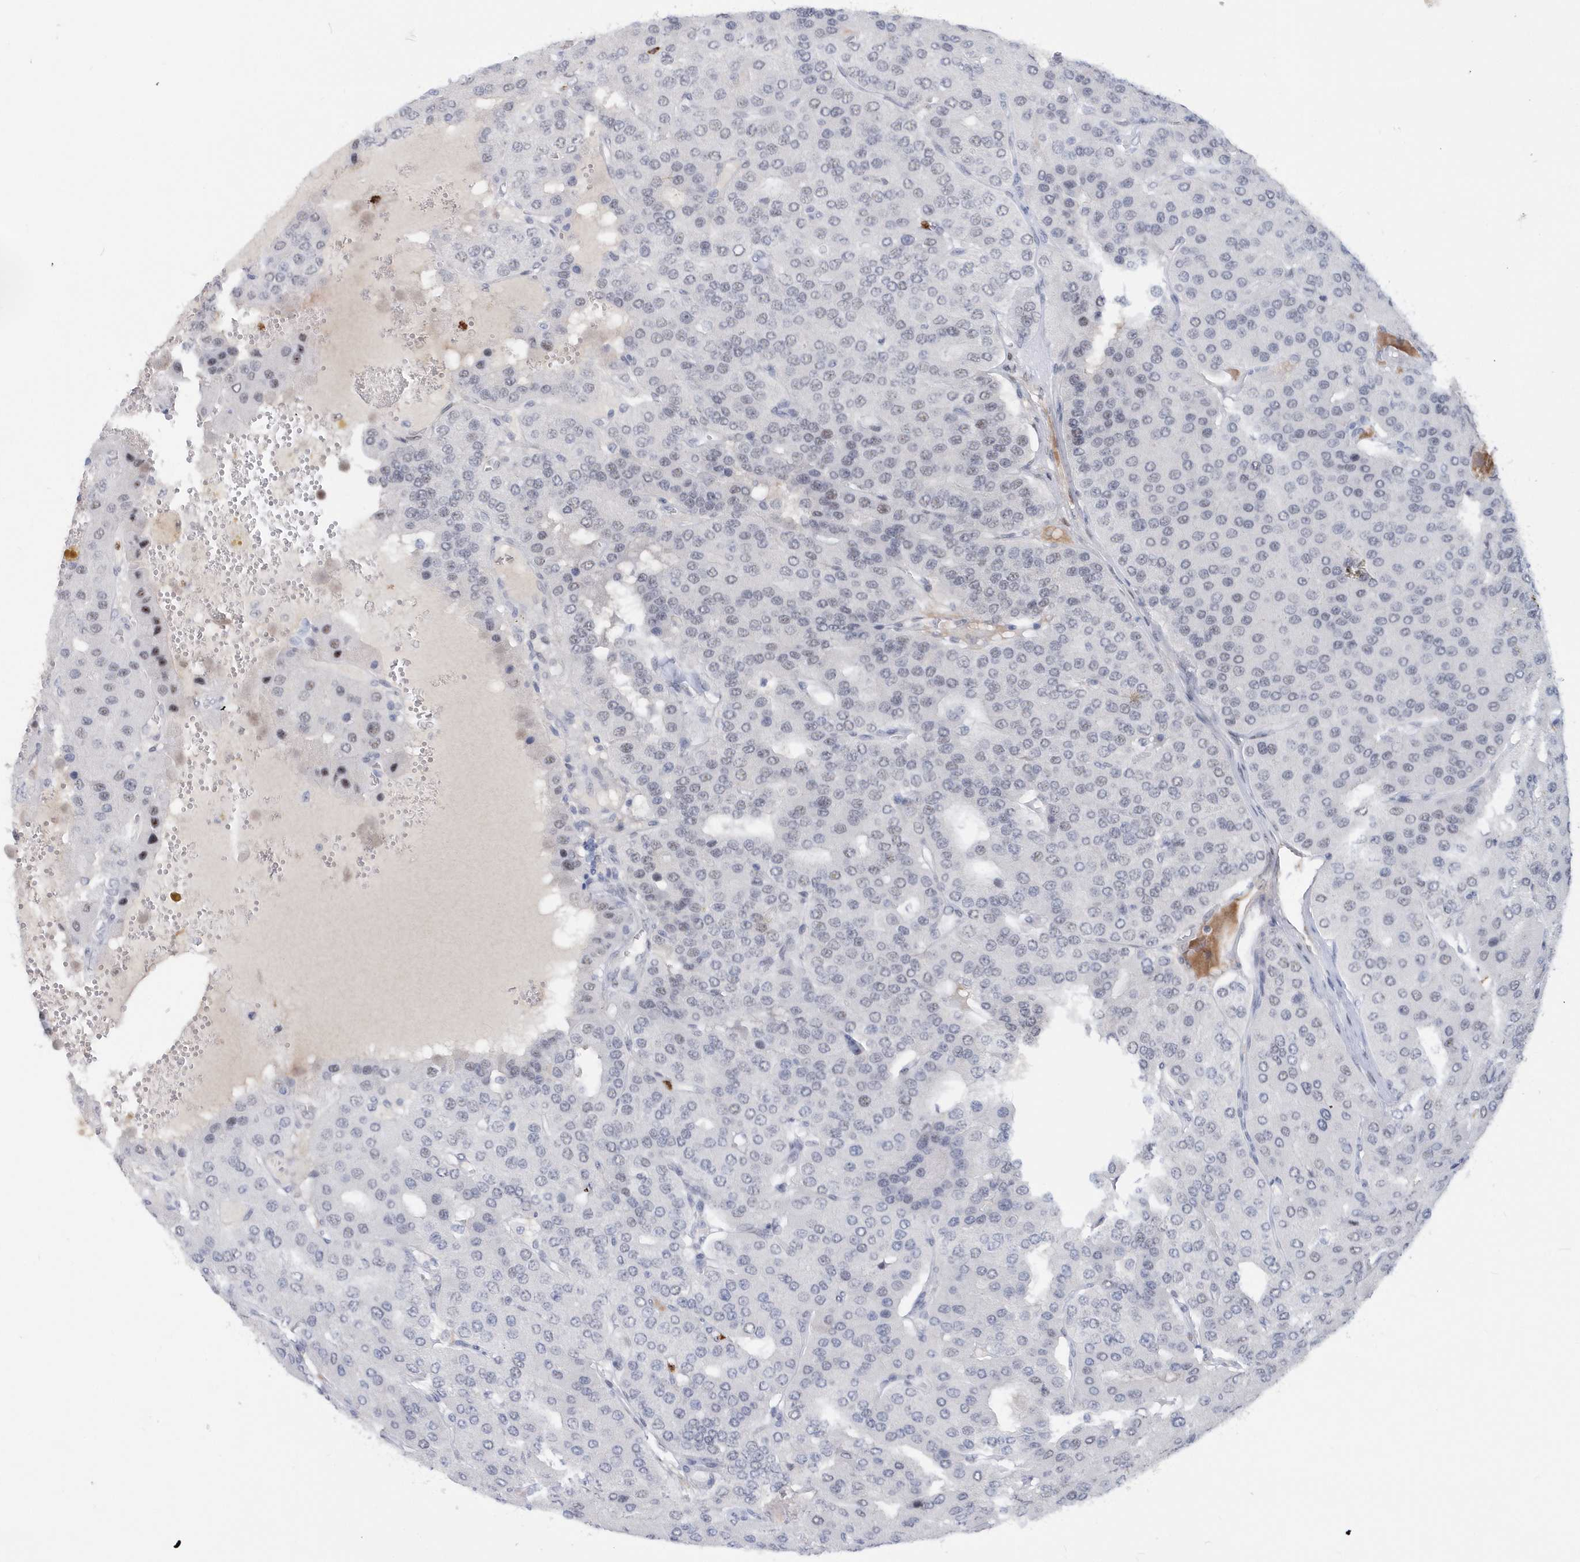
{"staining": {"intensity": "negative", "quantity": "none", "location": "none"}, "tissue": "parathyroid gland", "cell_type": "Glandular cells", "image_type": "normal", "snomed": [{"axis": "morphology", "description": "Normal tissue, NOS"}, {"axis": "morphology", "description": "Adenoma, NOS"}, {"axis": "topography", "description": "Parathyroid gland"}], "caption": "DAB immunohistochemical staining of normal human parathyroid gland demonstrates no significant positivity in glandular cells. Brightfield microscopy of immunohistochemistry stained with DAB (3,3'-diaminobenzidine) (brown) and hematoxylin (blue), captured at high magnification.", "gene": "ASCL4", "patient": {"sex": "female", "age": 86}}